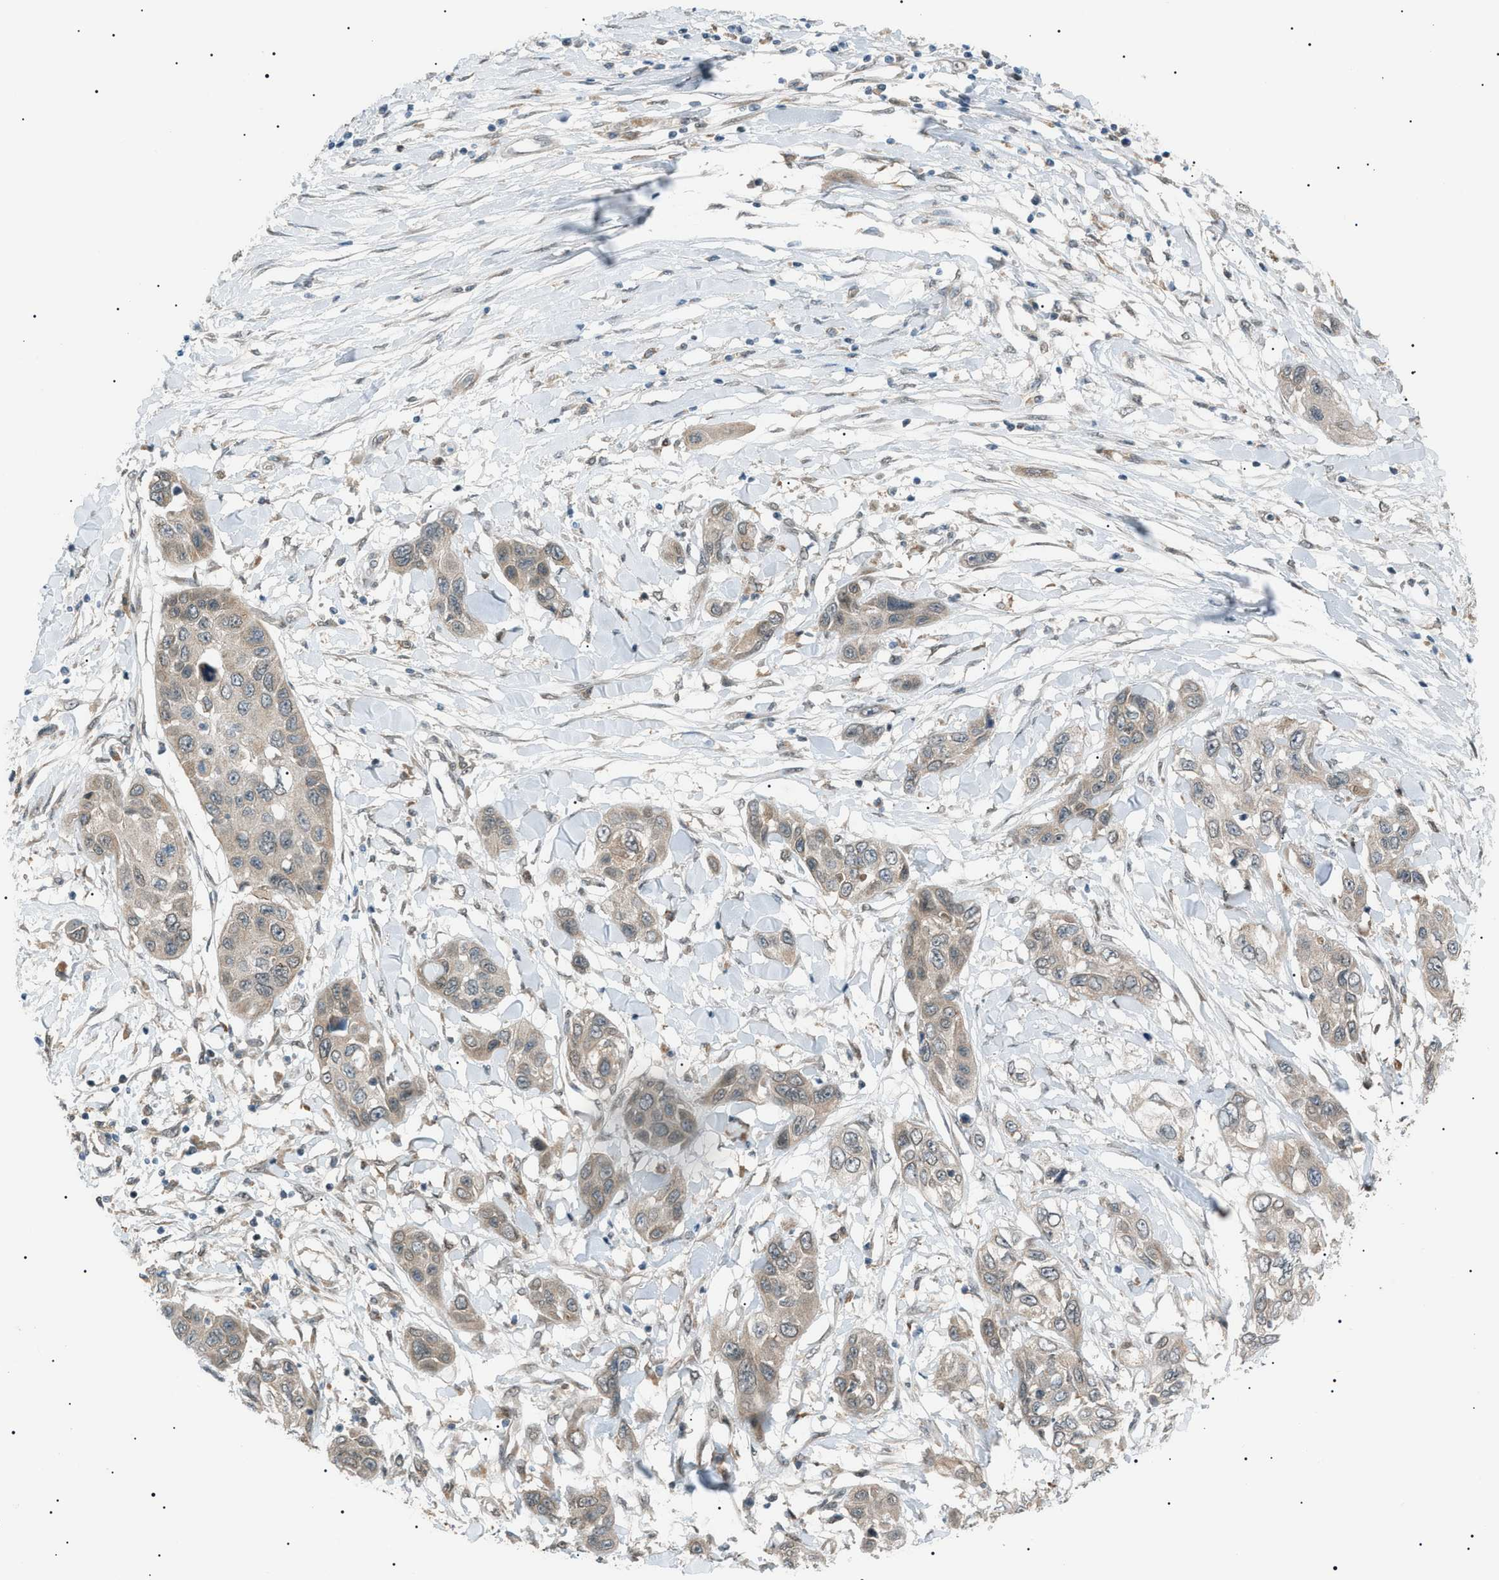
{"staining": {"intensity": "weak", "quantity": ">75%", "location": "cytoplasmic/membranous"}, "tissue": "pancreatic cancer", "cell_type": "Tumor cells", "image_type": "cancer", "snomed": [{"axis": "morphology", "description": "Adenocarcinoma, NOS"}, {"axis": "topography", "description": "Pancreas"}], "caption": "Pancreatic cancer was stained to show a protein in brown. There is low levels of weak cytoplasmic/membranous expression in about >75% of tumor cells.", "gene": "LPIN2", "patient": {"sex": "female", "age": 70}}